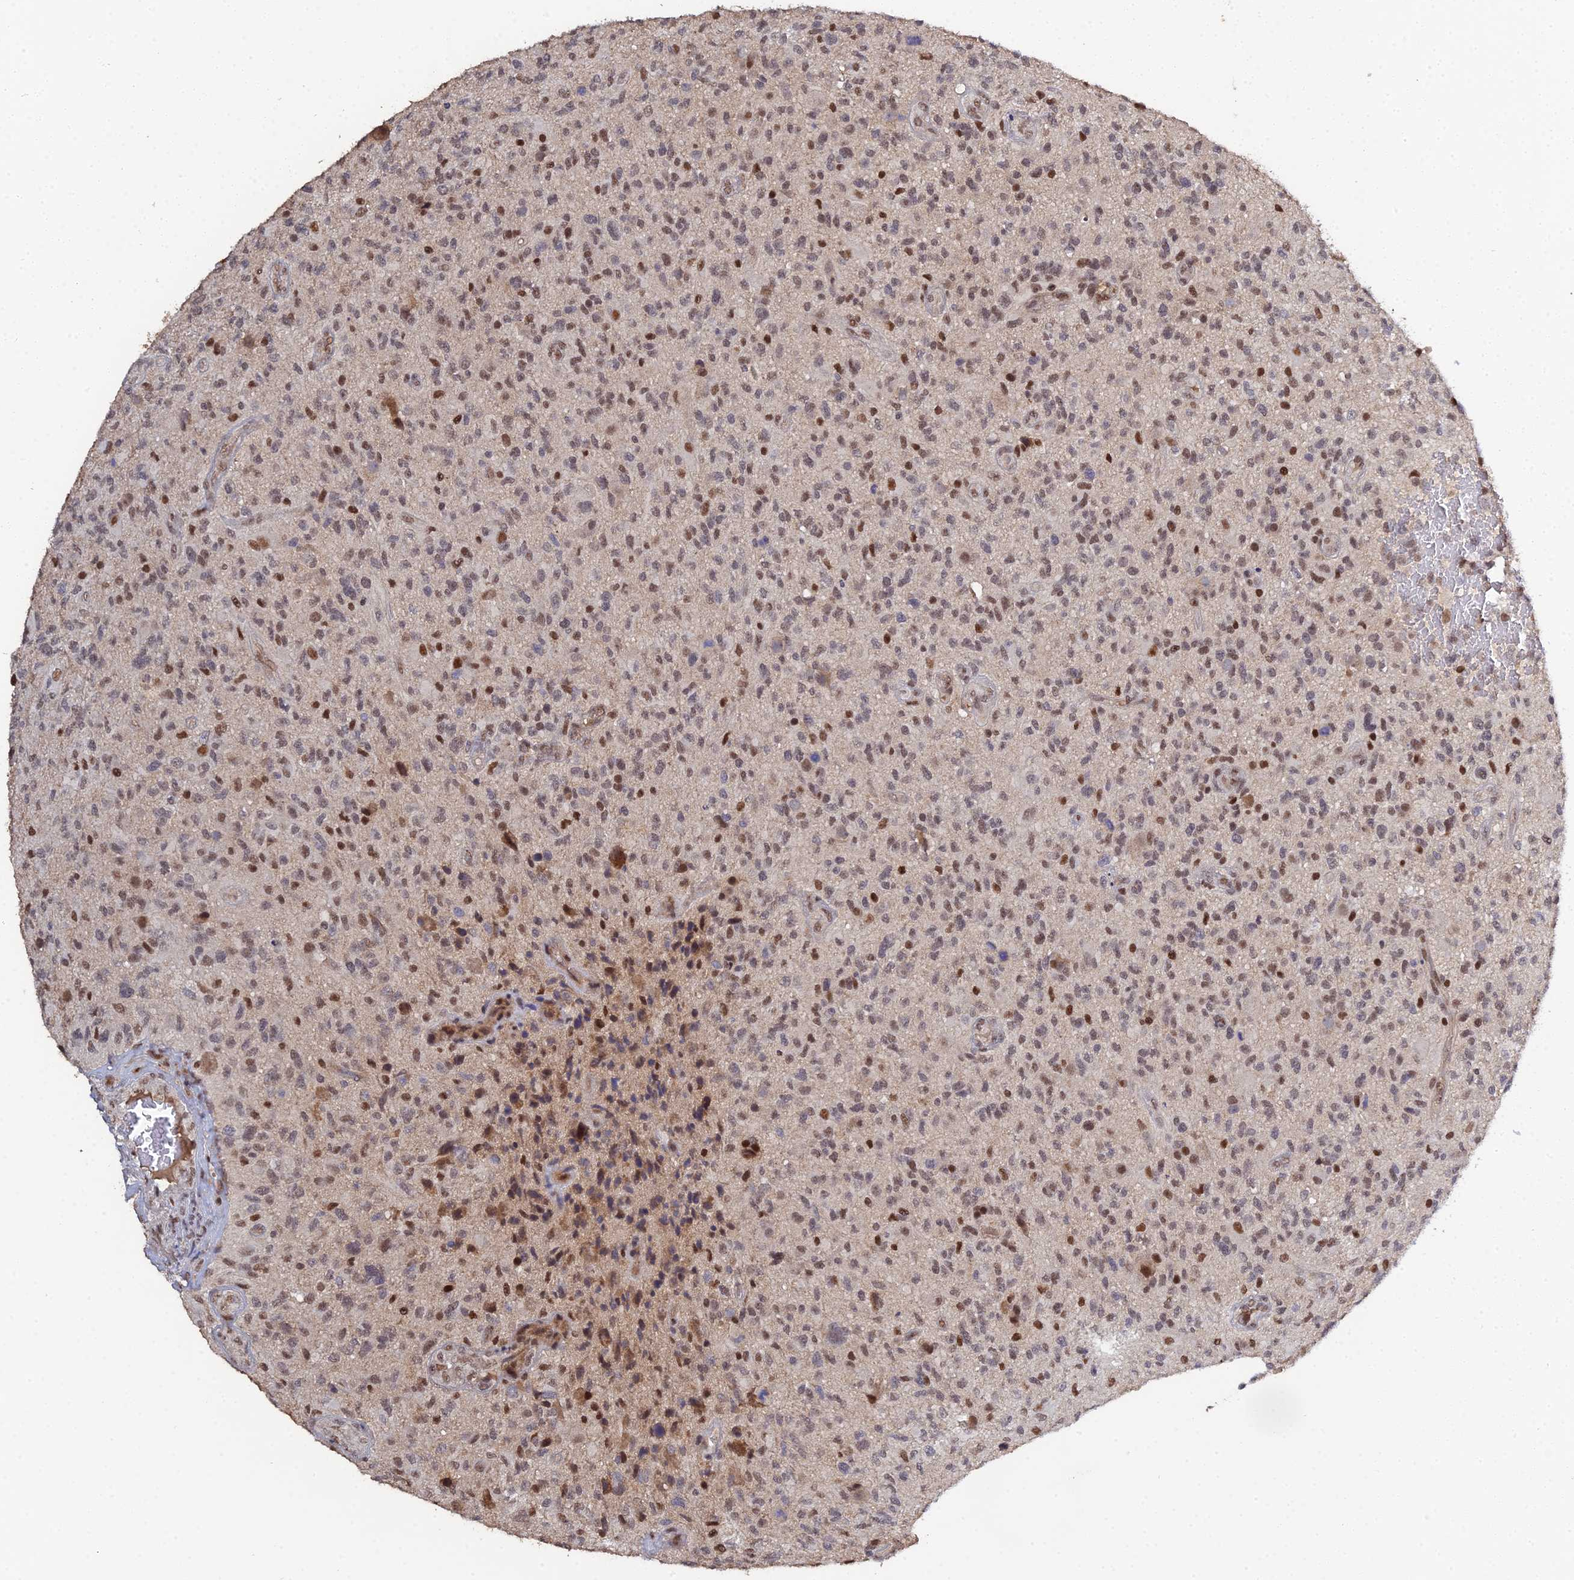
{"staining": {"intensity": "moderate", "quantity": "25%-75%", "location": "nuclear"}, "tissue": "glioma", "cell_type": "Tumor cells", "image_type": "cancer", "snomed": [{"axis": "morphology", "description": "Glioma, malignant, High grade"}, {"axis": "topography", "description": "Brain"}], "caption": "Protein expression analysis of malignant high-grade glioma reveals moderate nuclear positivity in about 25%-75% of tumor cells. (IHC, brightfield microscopy, high magnification).", "gene": "ERCC5", "patient": {"sex": "male", "age": 47}}